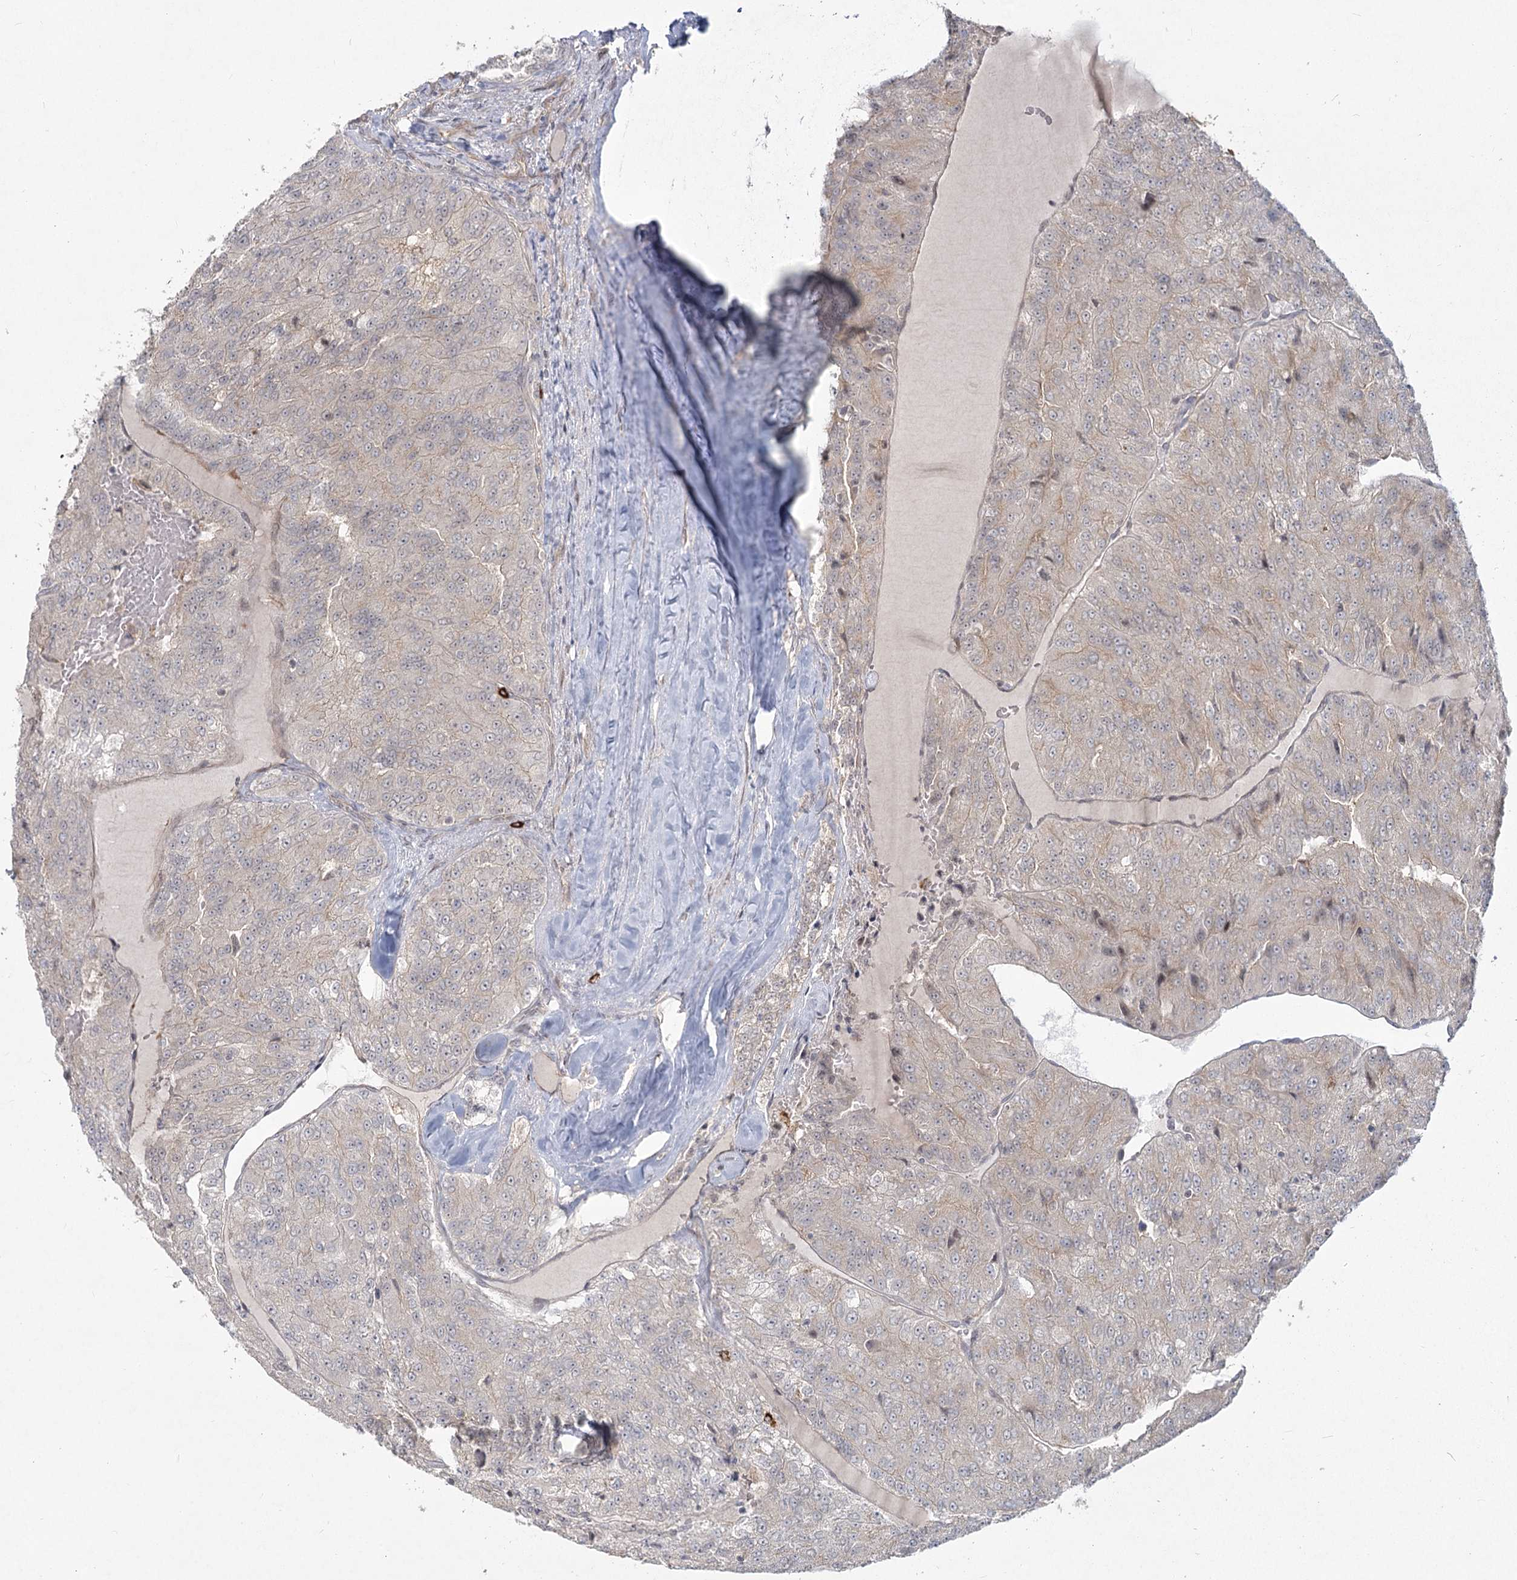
{"staining": {"intensity": "weak", "quantity": "25%-75%", "location": "cytoplasmic/membranous"}, "tissue": "renal cancer", "cell_type": "Tumor cells", "image_type": "cancer", "snomed": [{"axis": "morphology", "description": "Adenocarcinoma, NOS"}, {"axis": "topography", "description": "Kidney"}], "caption": "The immunohistochemical stain shows weak cytoplasmic/membranous expression in tumor cells of renal adenocarcinoma tissue.", "gene": "AP2M1", "patient": {"sex": "female", "age": 63}}